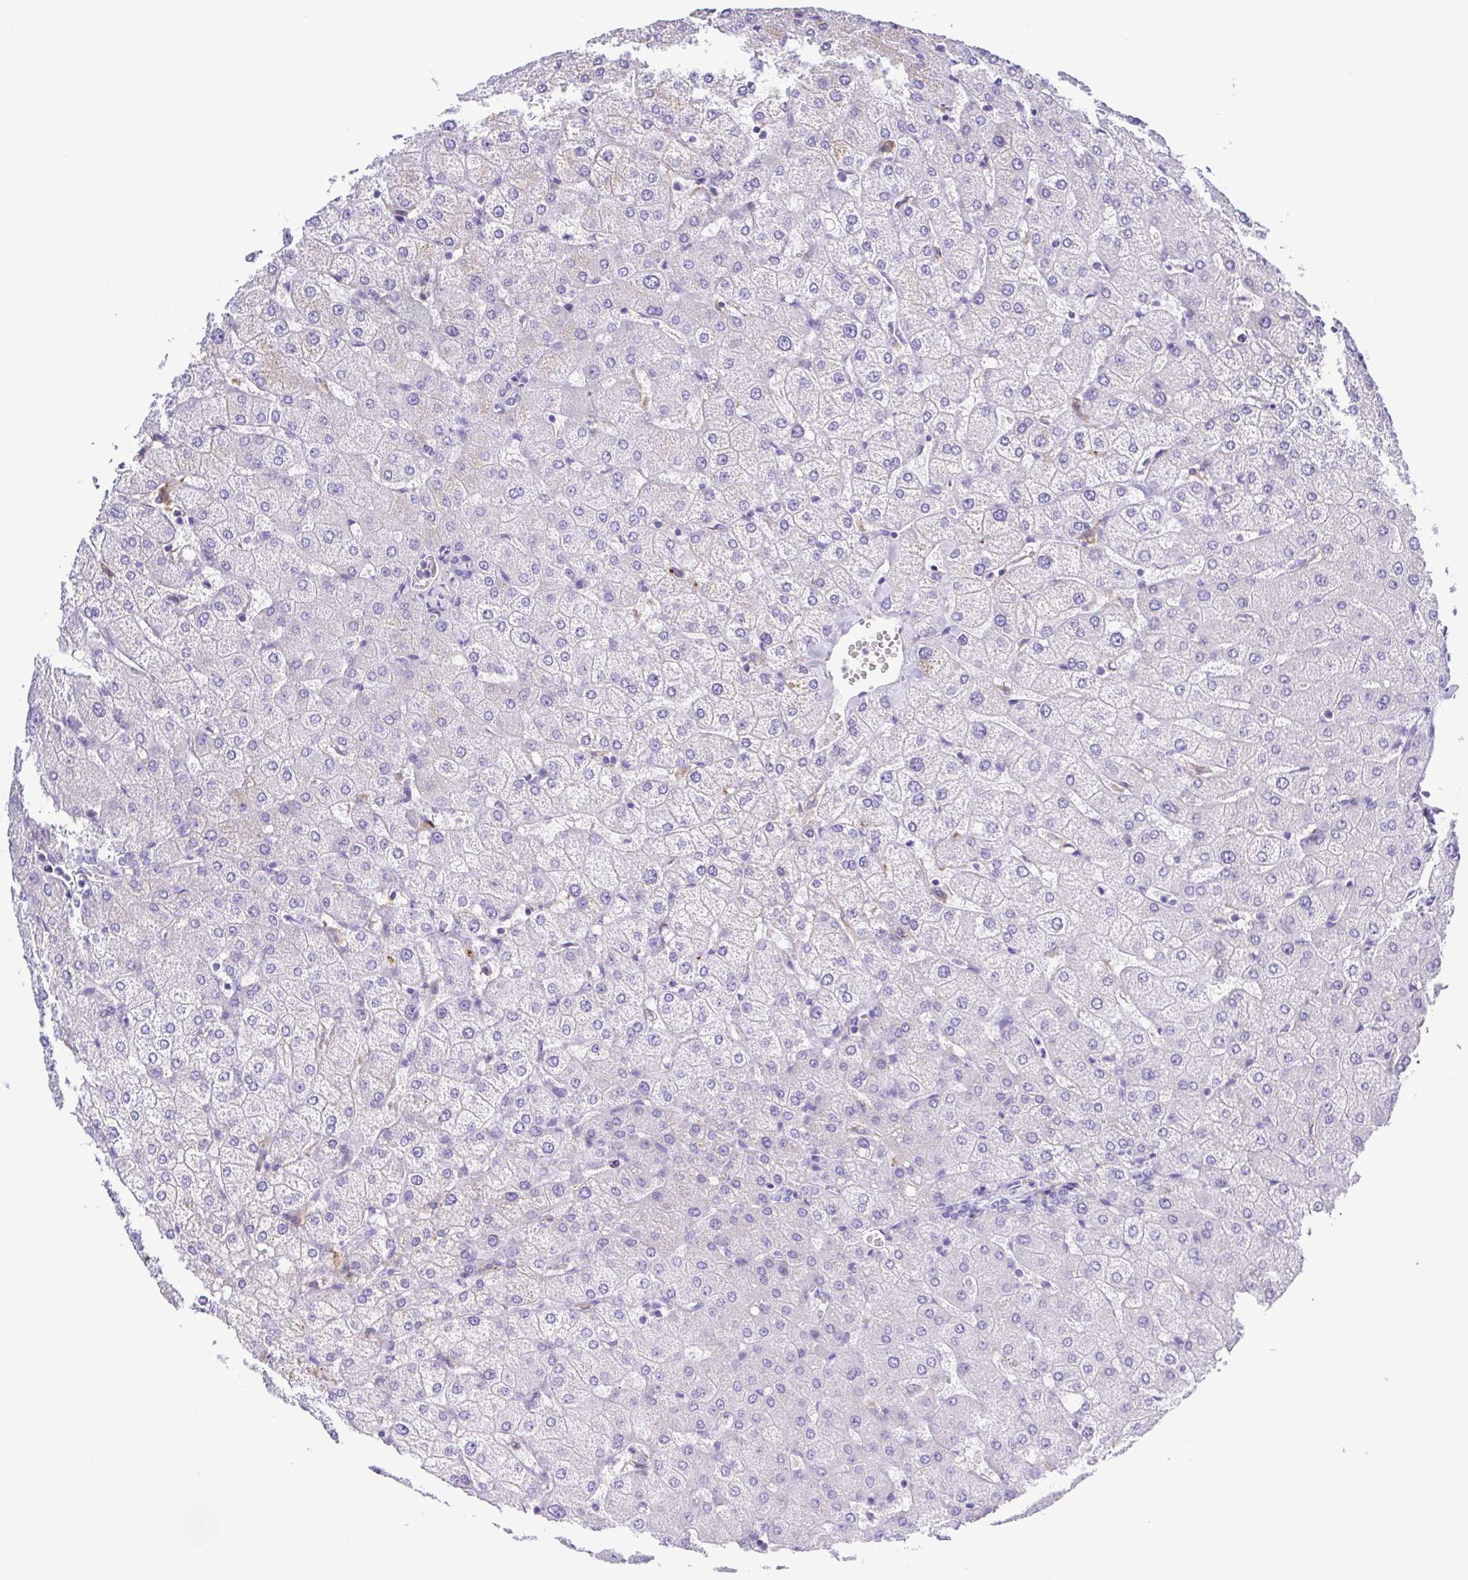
{"staining": {"intensity": "negative", "quantity": "none", "location": "none"}, "tissue": "liver", "cell_type": "Cholangiocytes", "image_type": "normal", "snomed": [{"axis": "morphology", "description": "Normal tissue, NOS"}, {"axis": "topography", "description": "Liver"}], "caption": "The histopathology image displays no staining of cholangiocytes in benign liver. (IHC, brightfield microscopy, high magnification).", "gene": "CD72", "patient": {"sex": "female", "age": 54}}